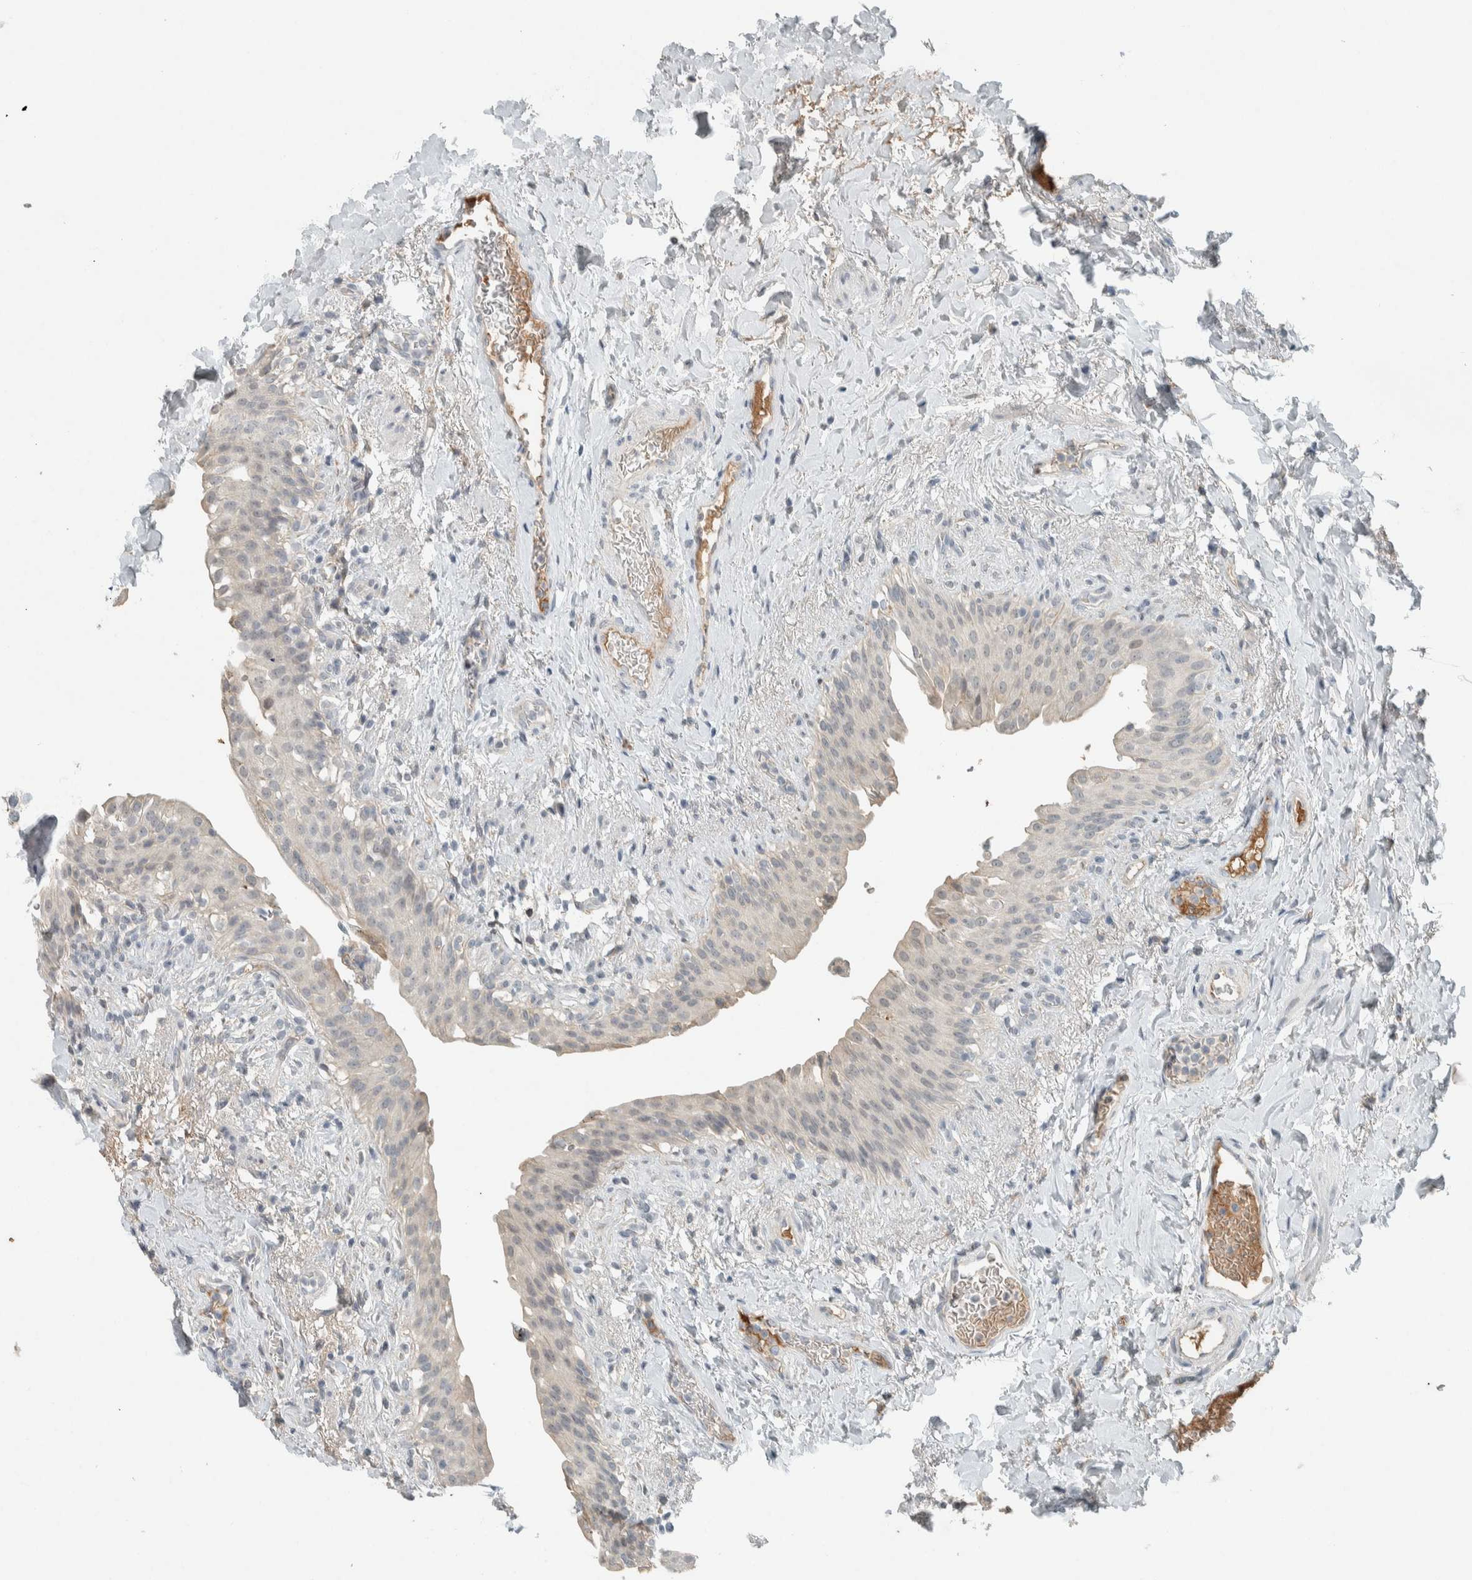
{"staining": {"intensity": "weak", "quantity": "<25%", "location": "cytoplasmic/membranous"}, "tissue": "urinary bladder", "cell_type": "Urothelial cells", "image_type": "normal", "snomed": [{"axis": "morphology", "description": "Normal tissue, NOS"}, {"axis": "topography", "description": "Urinary bladder"}], "caption": "A high-resolution photomicrograph shows immunohistochemistry staining of benign urinary bladder, which displays no significant staining in urothelial cells.", "gene": "CERCAM", "patient": {"sex": "female", "age": 60}}